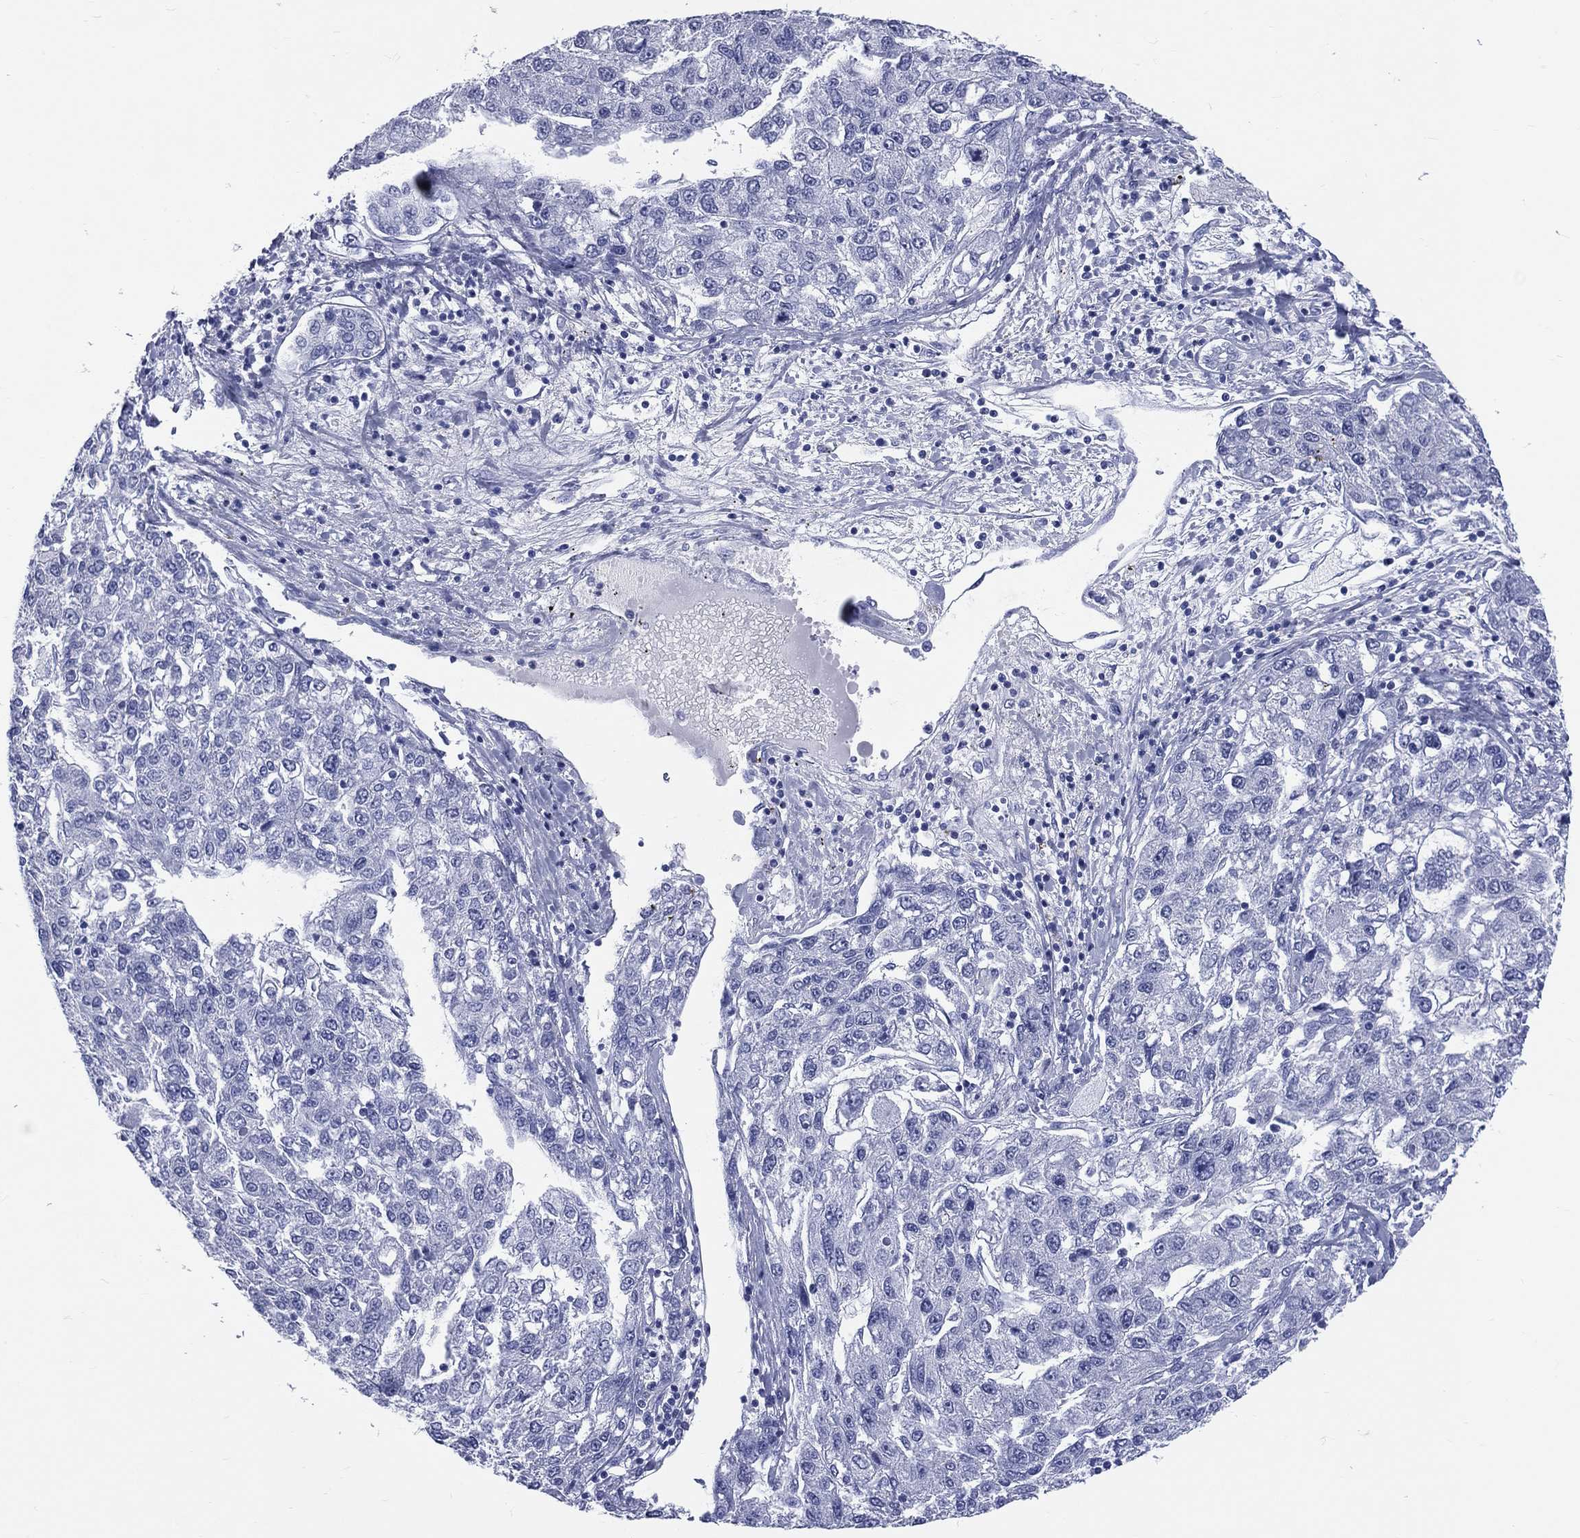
{"staining": {"intensity": "negative", "quantity": "none", "location": "none"}, "tissue": "liver cancer", "cell_type": "Tumor cells", "image_type": "cancer", "snomed": [{"axis": "morphology", "description": "Carcinoma, Hepatocellular, NOS"}, {"axis": "topography", "description": "Liver"}], "caption": "Immunohistochemistry (IHC) of liver cancer demonstrates no staining in tumor cells.", "gene": "CYLC1", "patient": {"sex": "male", "age": 56}}